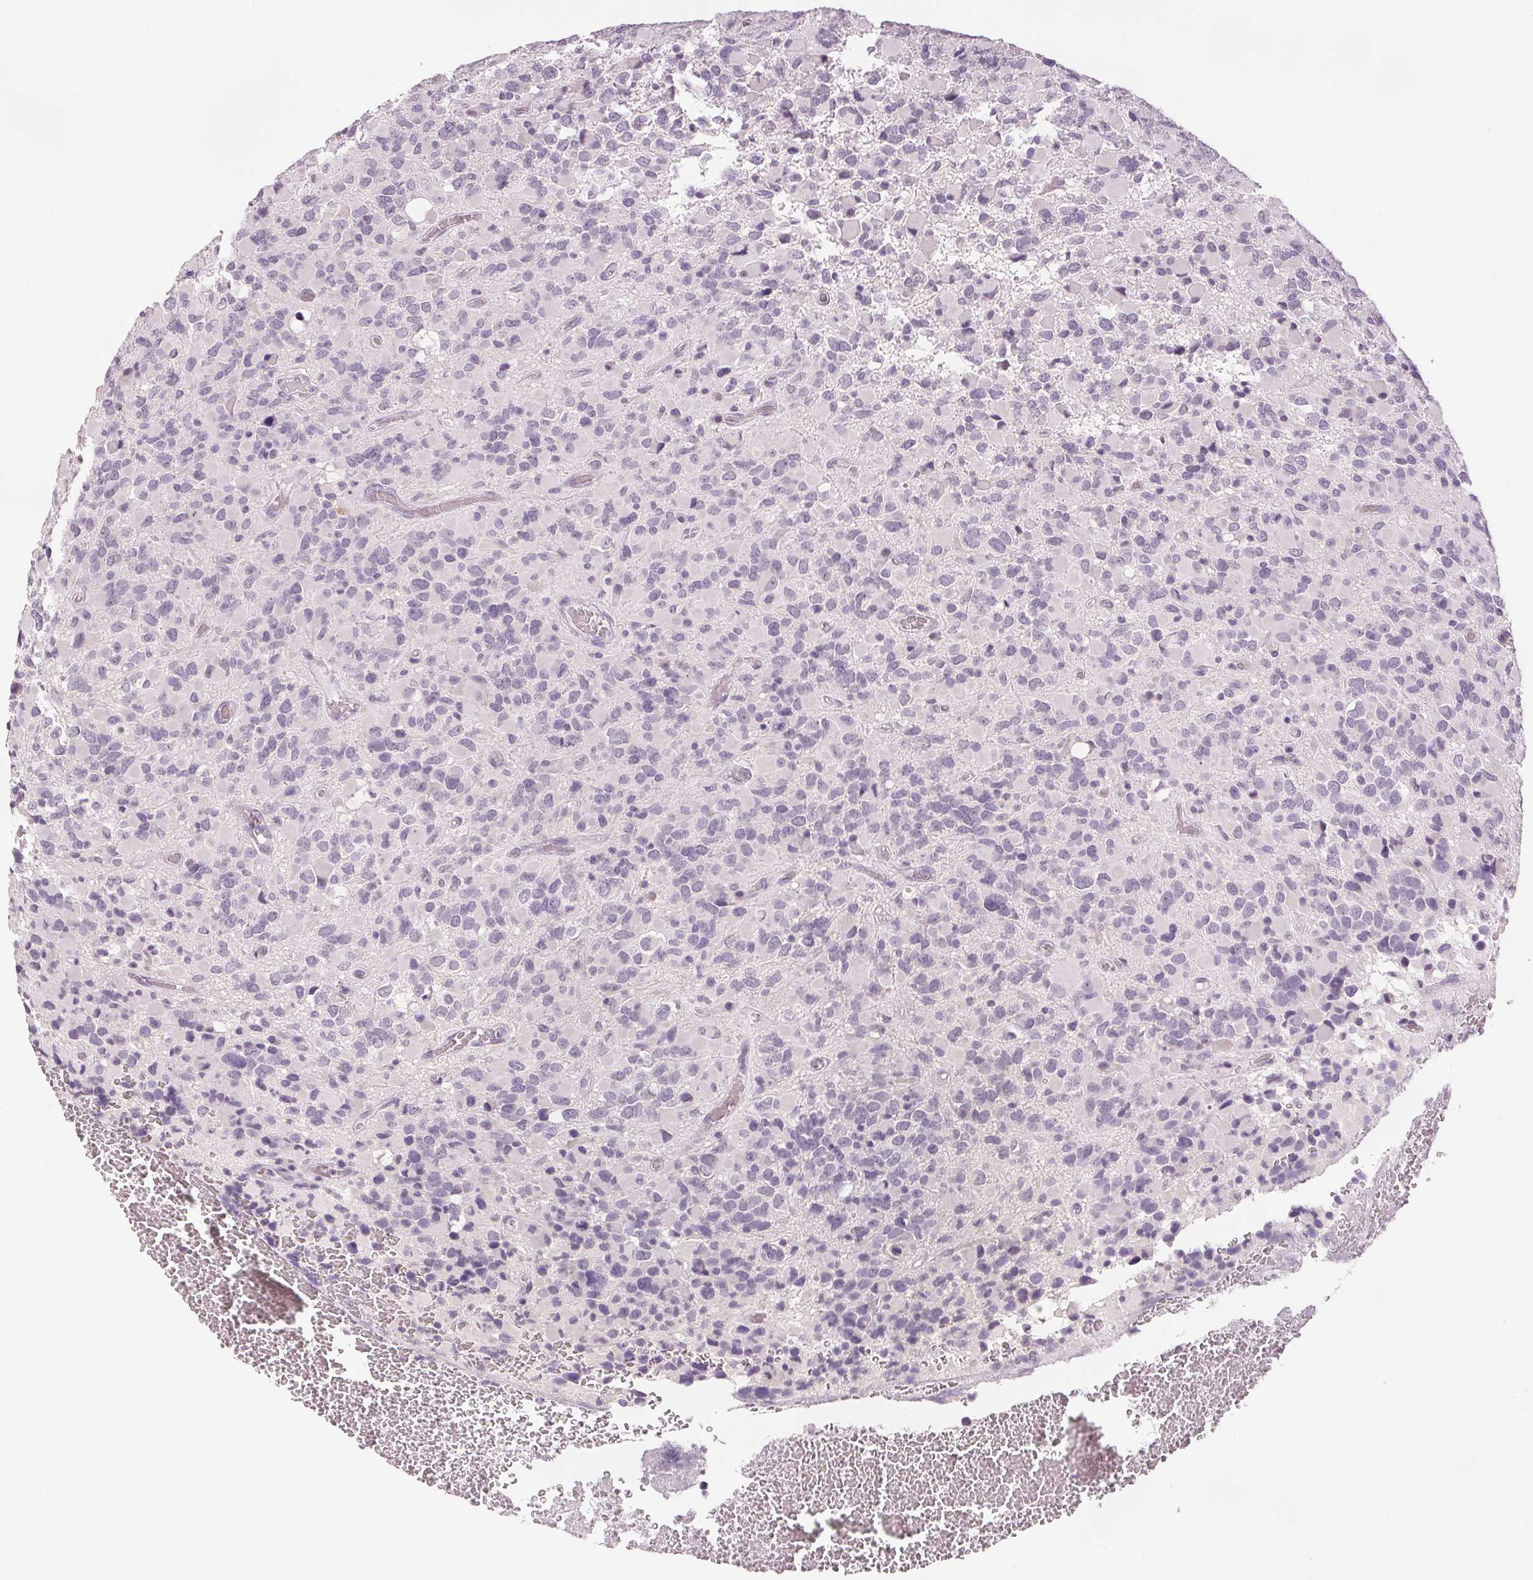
{"staining": {"intensity": "negative", "quantity": "none", "location": "none"}, "tissue": "glioma", "cell_type": "Tumor cells", "image_type": "cancer", "snomed": [{"axis": "morphology", "description": "Glioma, malignant, High grade"}, {"axis": "topography", "description": "Brain"}], "caption": "Immunohistochemical staining of malignant high-grade glioma exhibits no significant expression in tumor cells. Brightfield microscopy of IHC stained with DAB (3,3'-diaminobenzidine) (brown) and hematoxylin (blue), captured at high magnification.", "gene": "SCGN", "patient": {"sex": "female", "age": 40}}